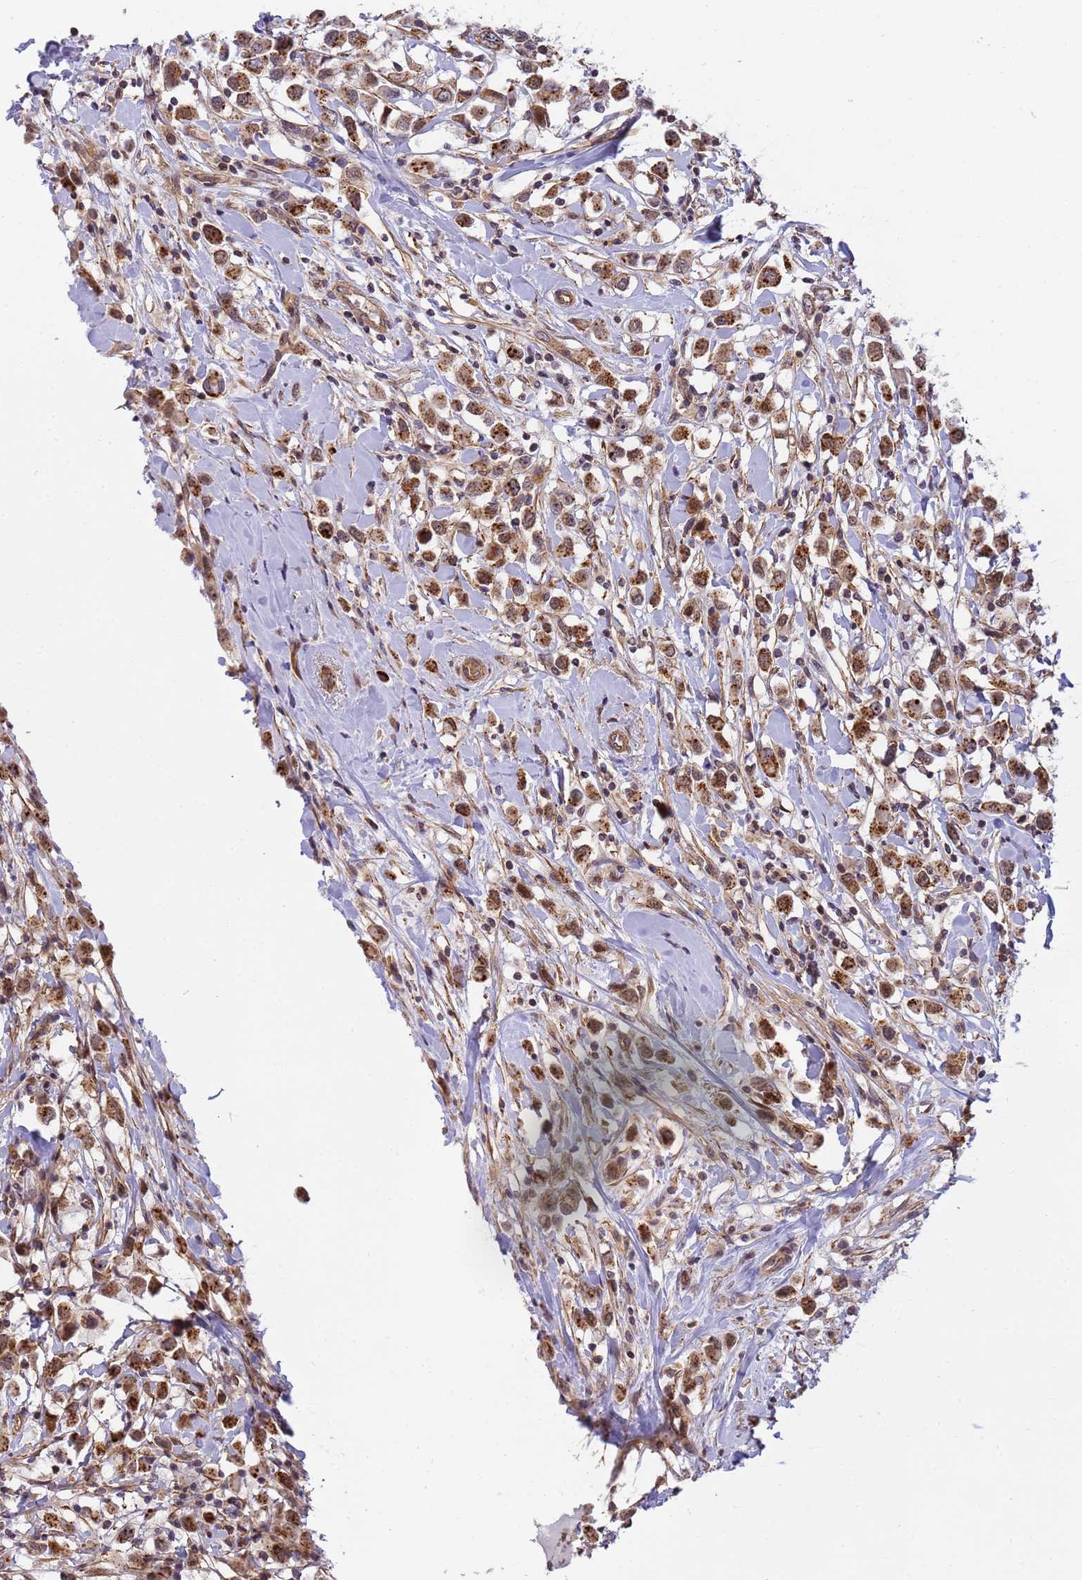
{"staining": {"intensity": "moderate", "quantity": ">75%", "location": "cytoplasmic/membranous,nuclear"}, "tissue": "breast cancer", "cell_type": "Tumor cells", "image_type": "cancer", "snomed": [{"axis": "morphology", "description": "Duct carcinoma"}, {"axis": "topography", "description": "Breast"}], "caption": "Moderate cytoplasmic/membranous and nuclear expression for a protein is seen in about >75% of tumor cells of infiltrating ductal carcinoma (breast) using IHC.", "gene": "EMC2", "patient": {"sex": "female", "age": 61}}